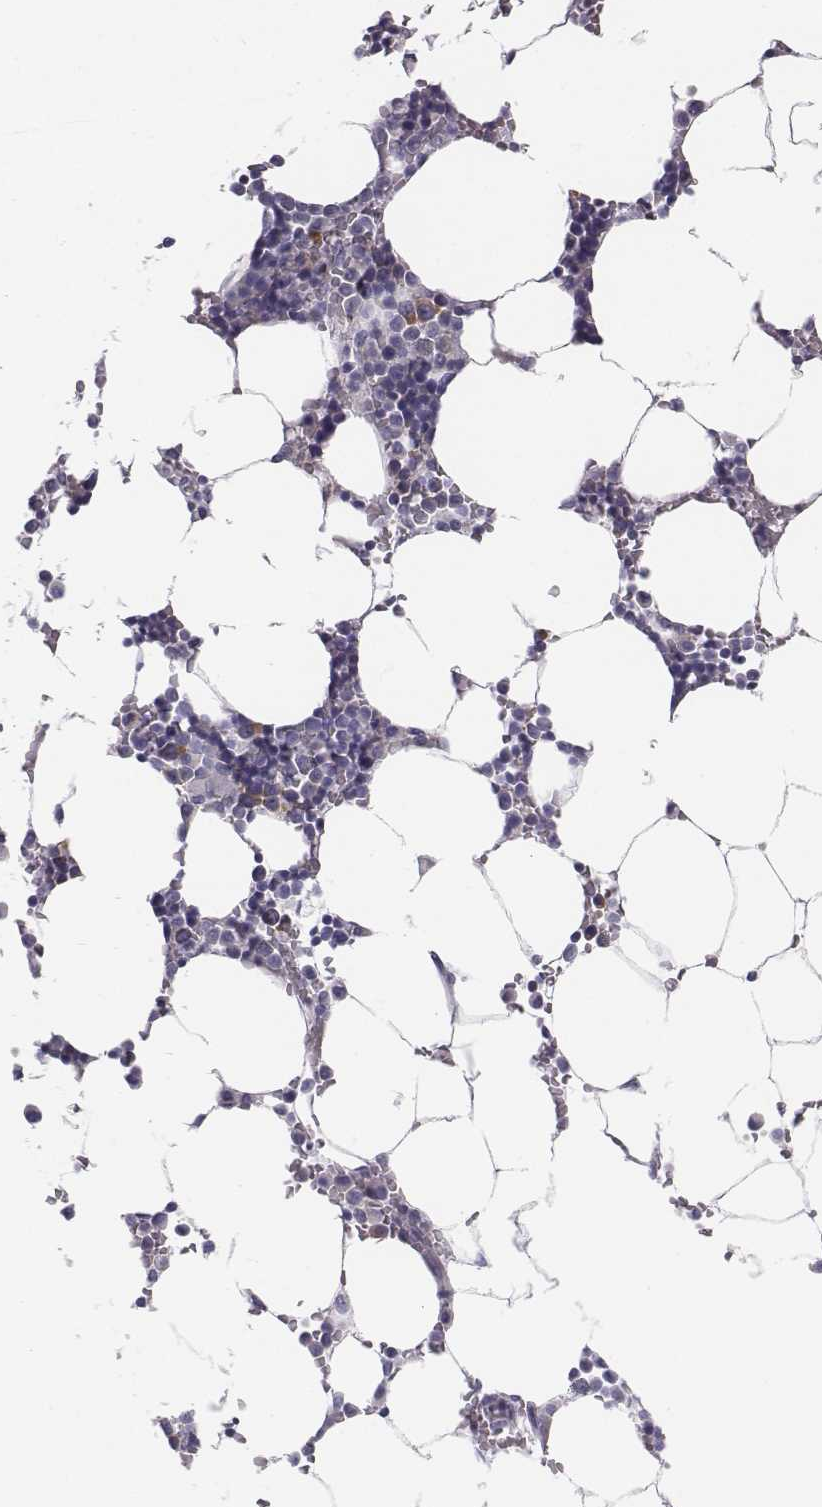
{"staining": {"intensity": "weak", "quantity": "<25%", "location": "cytoplasmic/membranous"}, "tissue": "bone marrow", "cell_type": "Hematopoietic cells", "image_type": "normal", "snomed": [{"axis": "morphology", "description": "Normal tissue, NOS"}, {"axis": "topography", "description": "Bone marrow"}], "caption": "This is an immunohistochemistry (IHC) image of normal human bone marrow. There is no staining in hematopoietic cells.", "gene": "CHST14", "patient": {"sex": "female", "age": 52}}